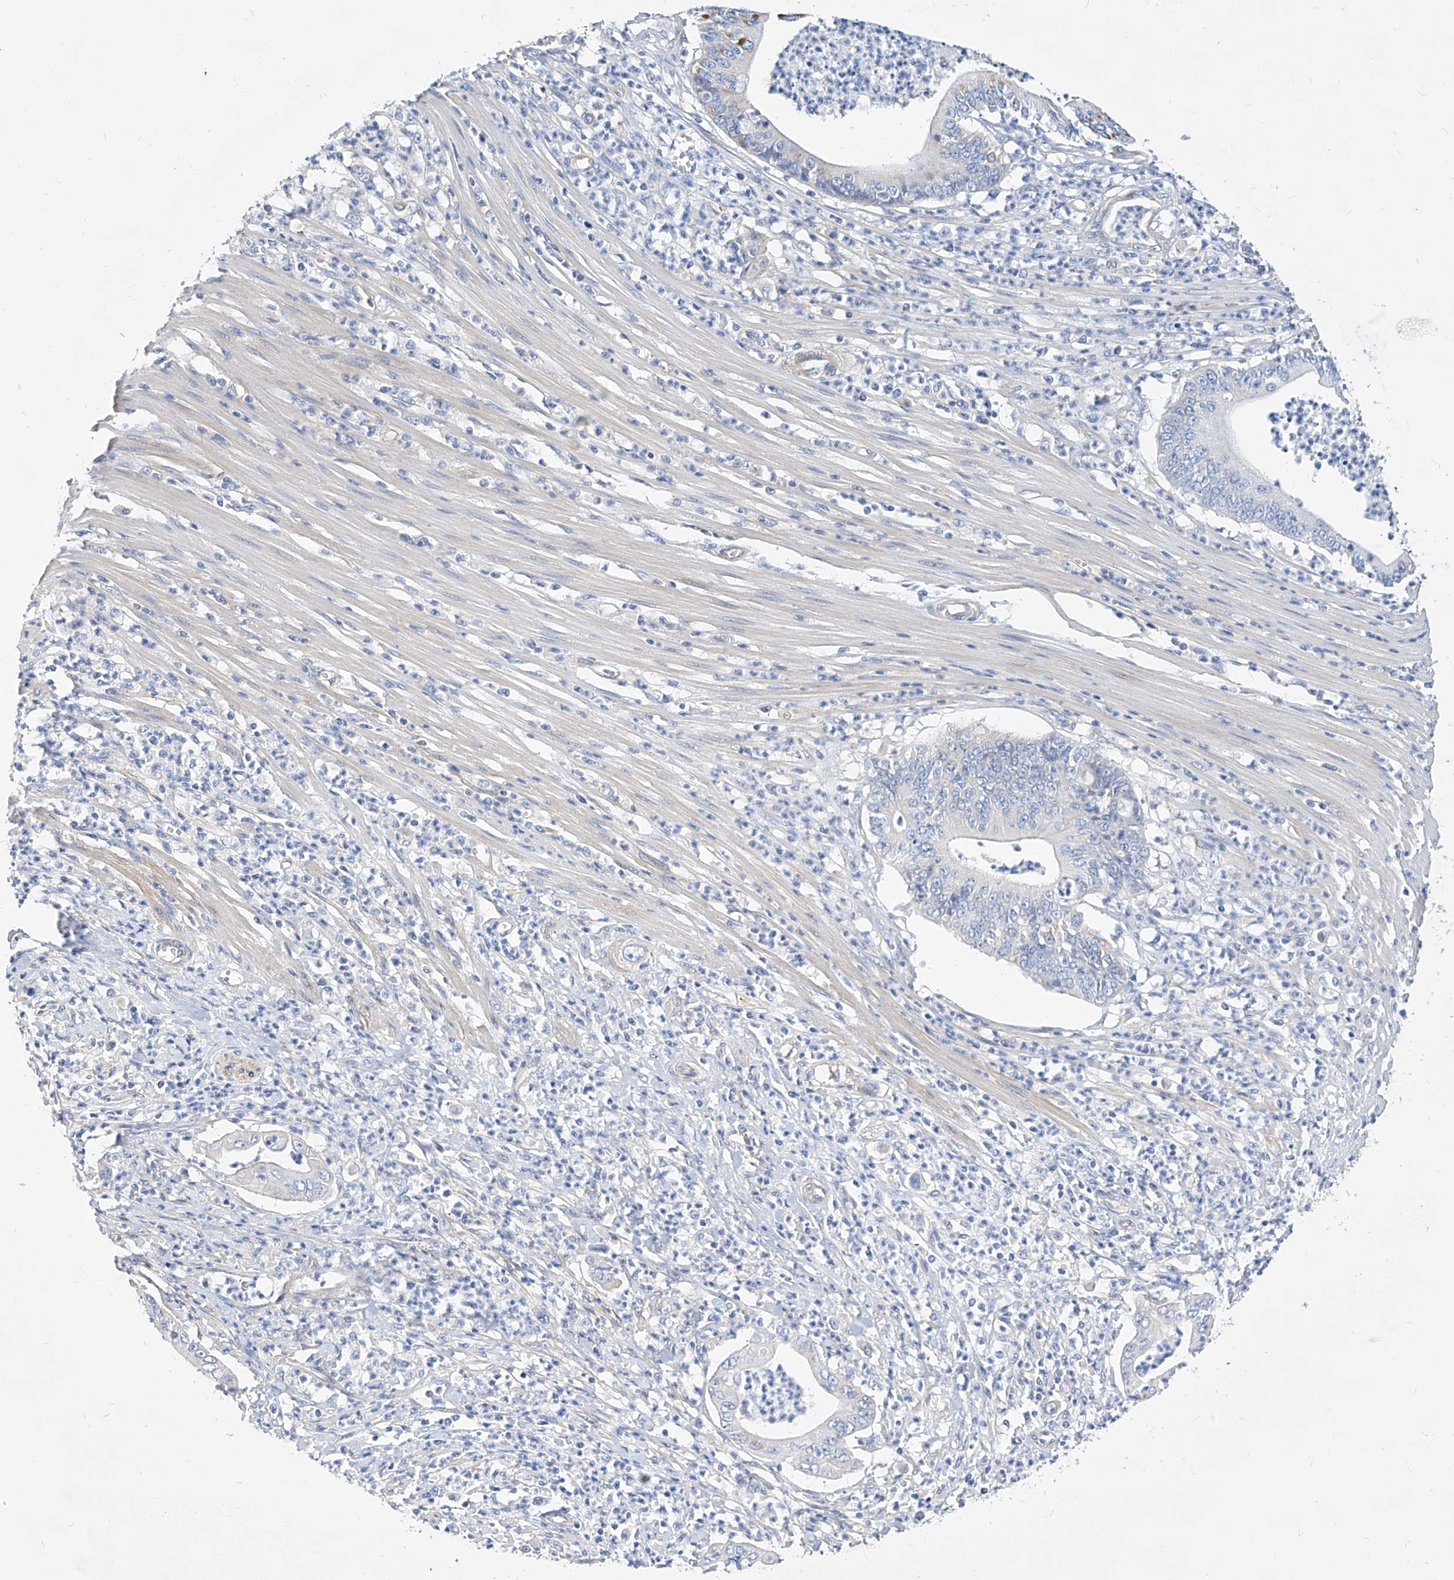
{"staining": {"intensity": "negative", "quantity": "none", "location": "none"}, "tissue": "pancreatic cancer", "cell_type": "Tumor cells", "image_type": "cancer", "snomed": [{"axis": "morphology", "description": "Adenocarcinoma, NOS"}, {"axis": "topography", "description": "Pancreas"}], "caption": "Protein analysis of pancreatic adenocarcinoma shows no significant staining in tumor cells.", "gene": "SCGB2A1", "patient": {"sex": "male", "age": 69}}